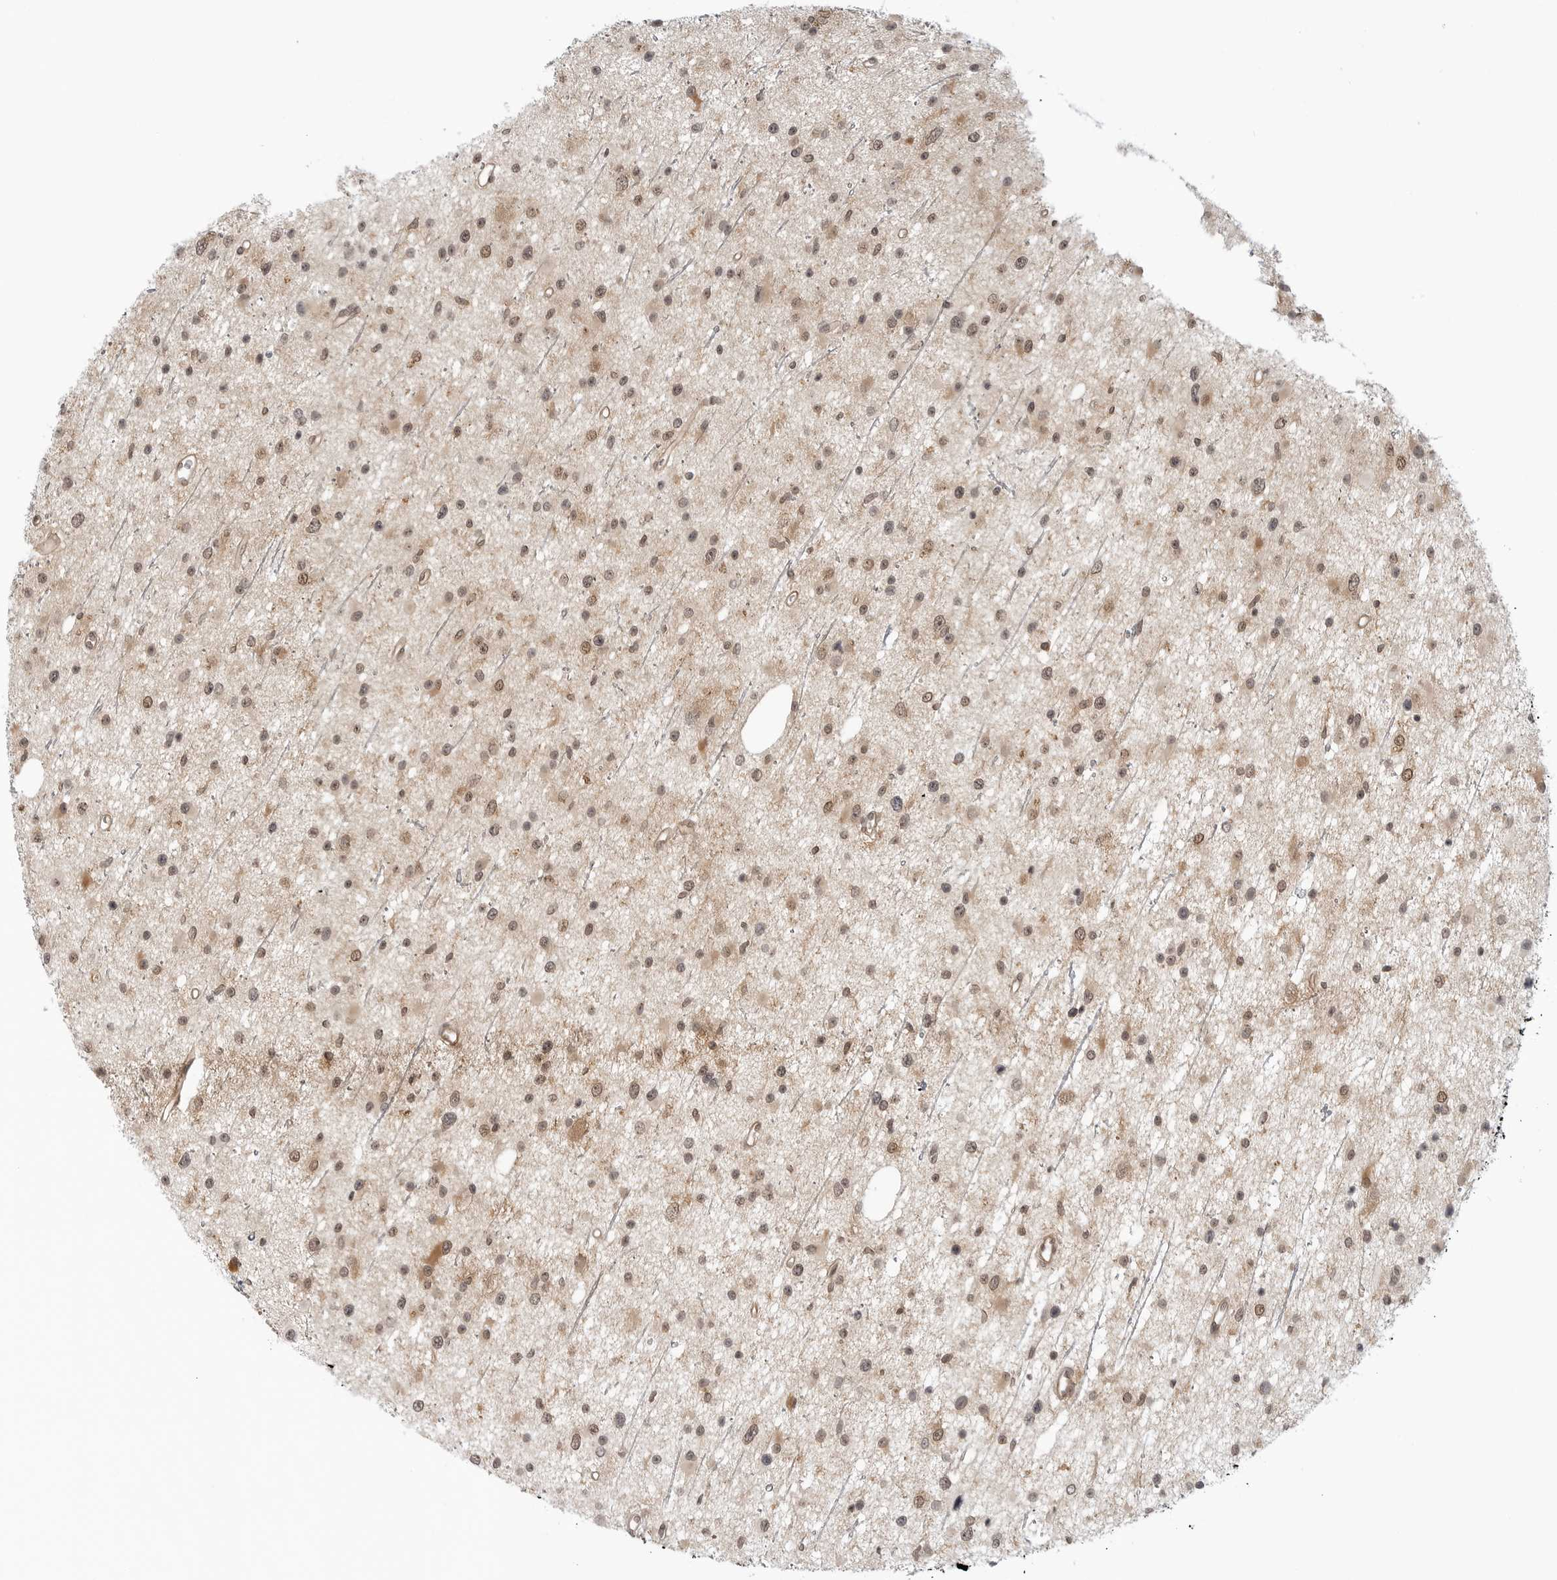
{"staining": {"intensity": "moderate", "quantity": "25%-75%", "location": "cytoplasmic/membranous,nuclear"}, "tissue": "glioma", "cell_type": "Tumor cells", "image_type": "cancer", "snomed": [{"axis": "morphology", "description": "Glioma, malignant, Low grade"}, {"axis": "topography", "description": "Cerebral cortex"}], "caption": "Malignant glioma (low-grade) stained for a protein demonstrates moderate cytoplasmic/membranous and nuclear positivity in tumor cells.", "gene": "MAP2K5", "patient": {"sex": "female", "age": 39}}